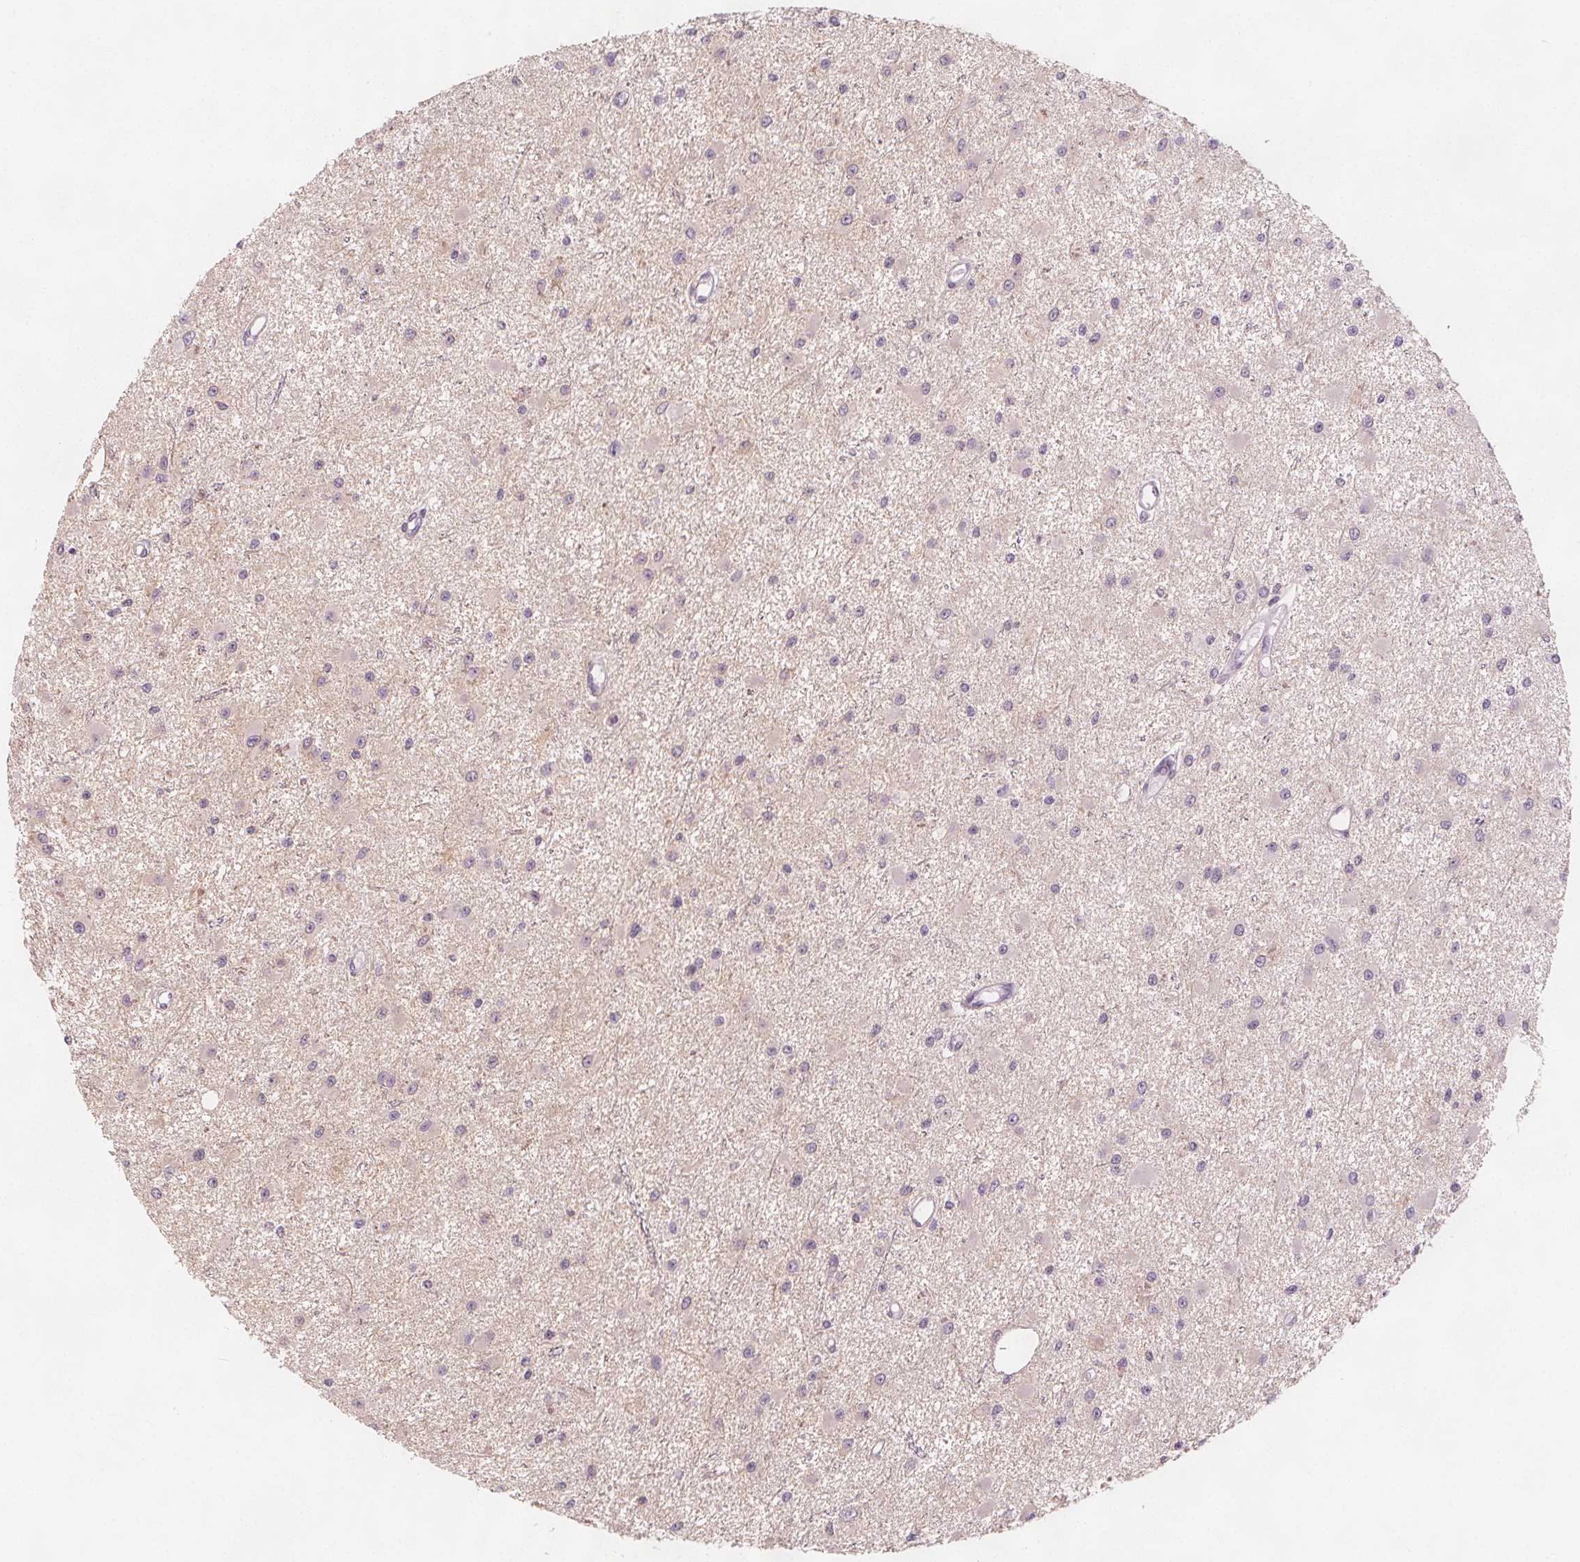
{"staining": {"intensity": "negative", "quantity": "none", "location": "none"}, "tissue": "glioma", "cell_type": "Tumor cells", "image_type": "cancer", "snomed": [{"axis": "morphology", "description": "Glioma, malignant, High grade"}, {"axis": "topography", "description": "Brain"}], "caption": "This image is of glioma stained with IHC to label a protein in brown with the nuclei are counter-stained blue. There is no staining in tumor cells.", "gene": "C1orf167", "patient": {"sex": "male", "age": 54}}